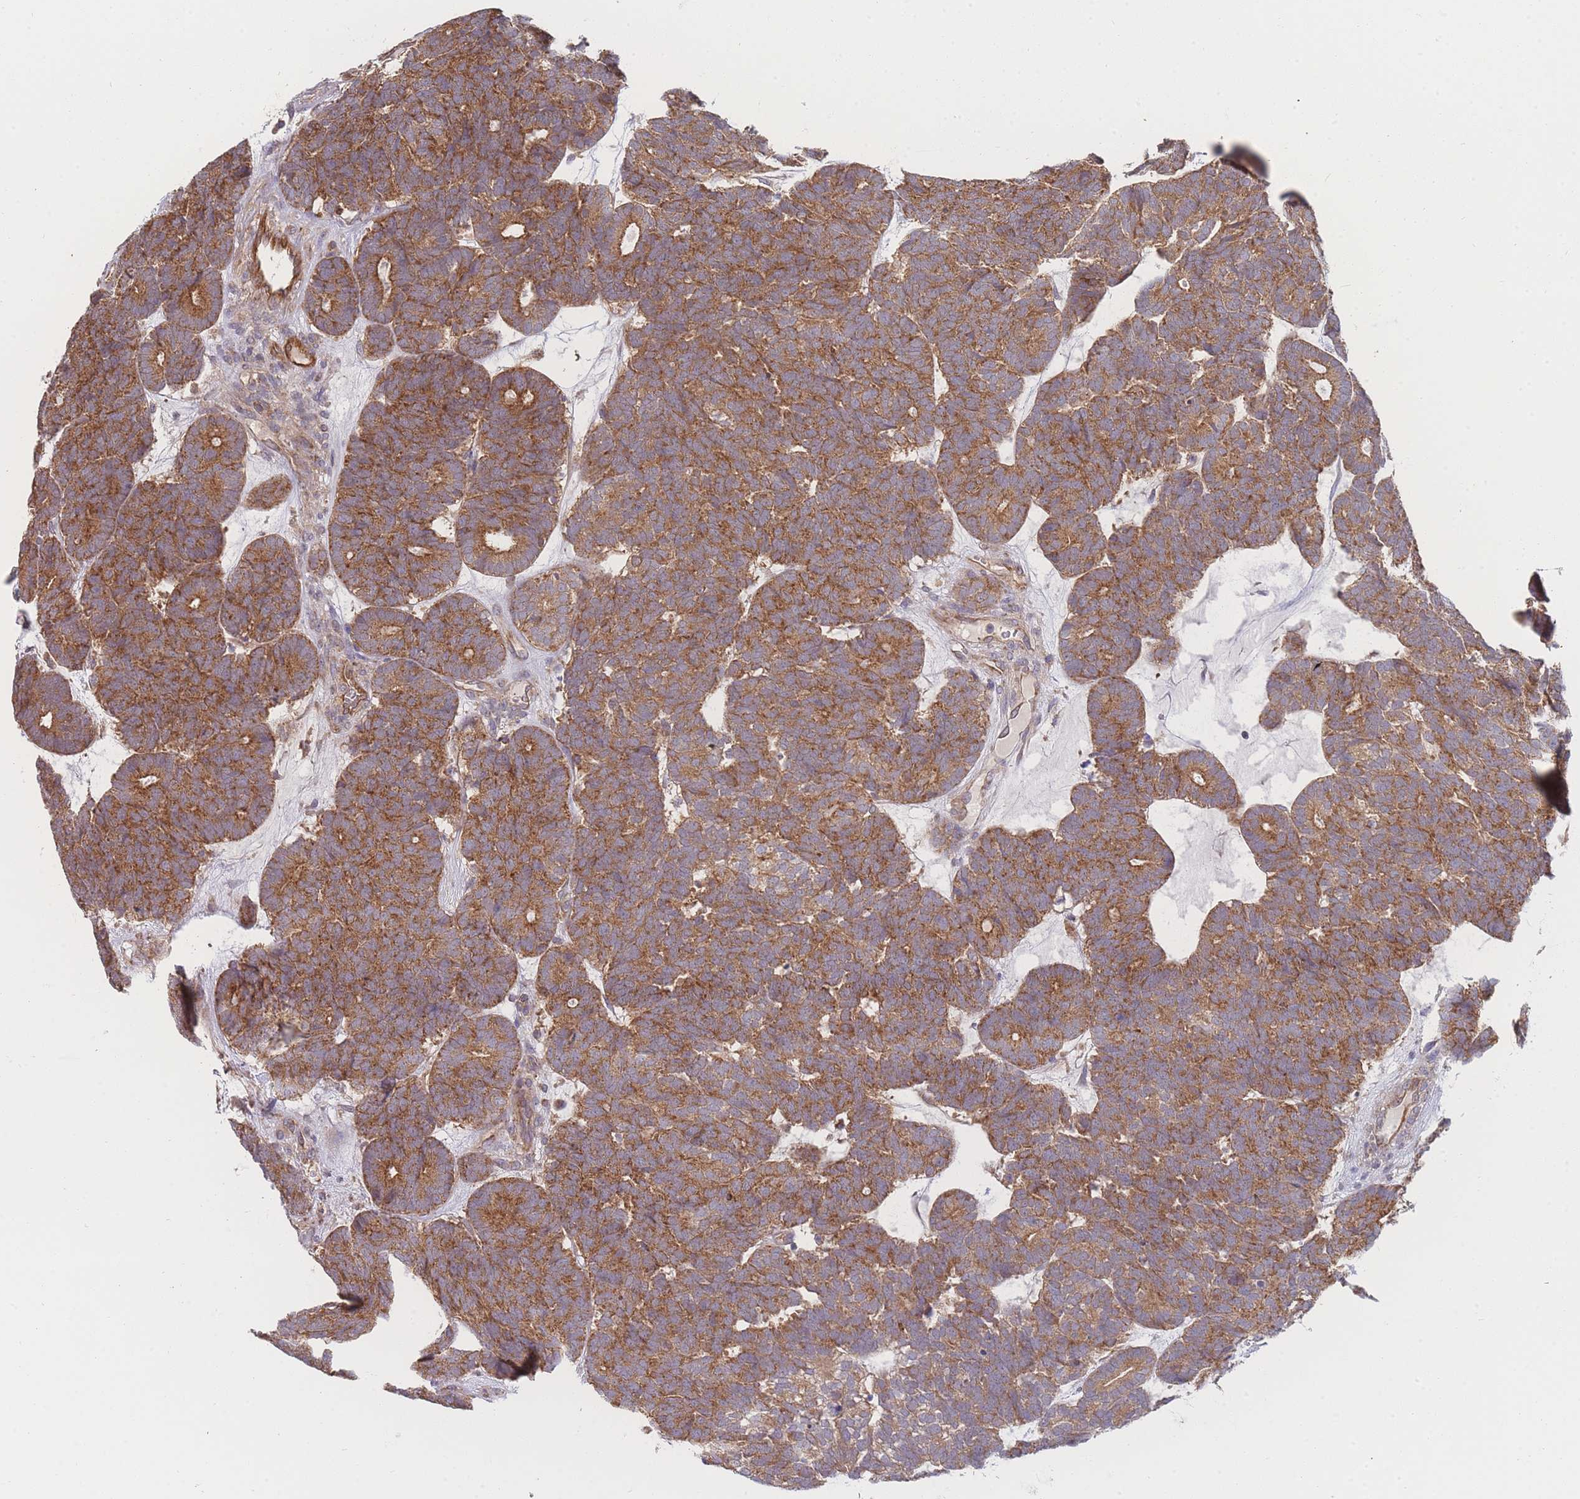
{"staining": {"intensity": "strong", "quantity": ">75%", "location": "cytoplasmic/membranous"}, "tissue": "head and neck cancer", "cell_type": "Tumor cells", "image_type": "cancer", "snomed": [{"axis": "morphology", "description": "Adenocarcinoma, NOS"}, {"axis": "topography", "description": "Head-Neck"}], "caption": "A brown stain labels strong cytoplasmic/membranous positivity of a protein in human head and neck adenocarcinoma tumor cells.", "gene": "MRPS18B", "patient": {"sex": "female", "age": 81}}